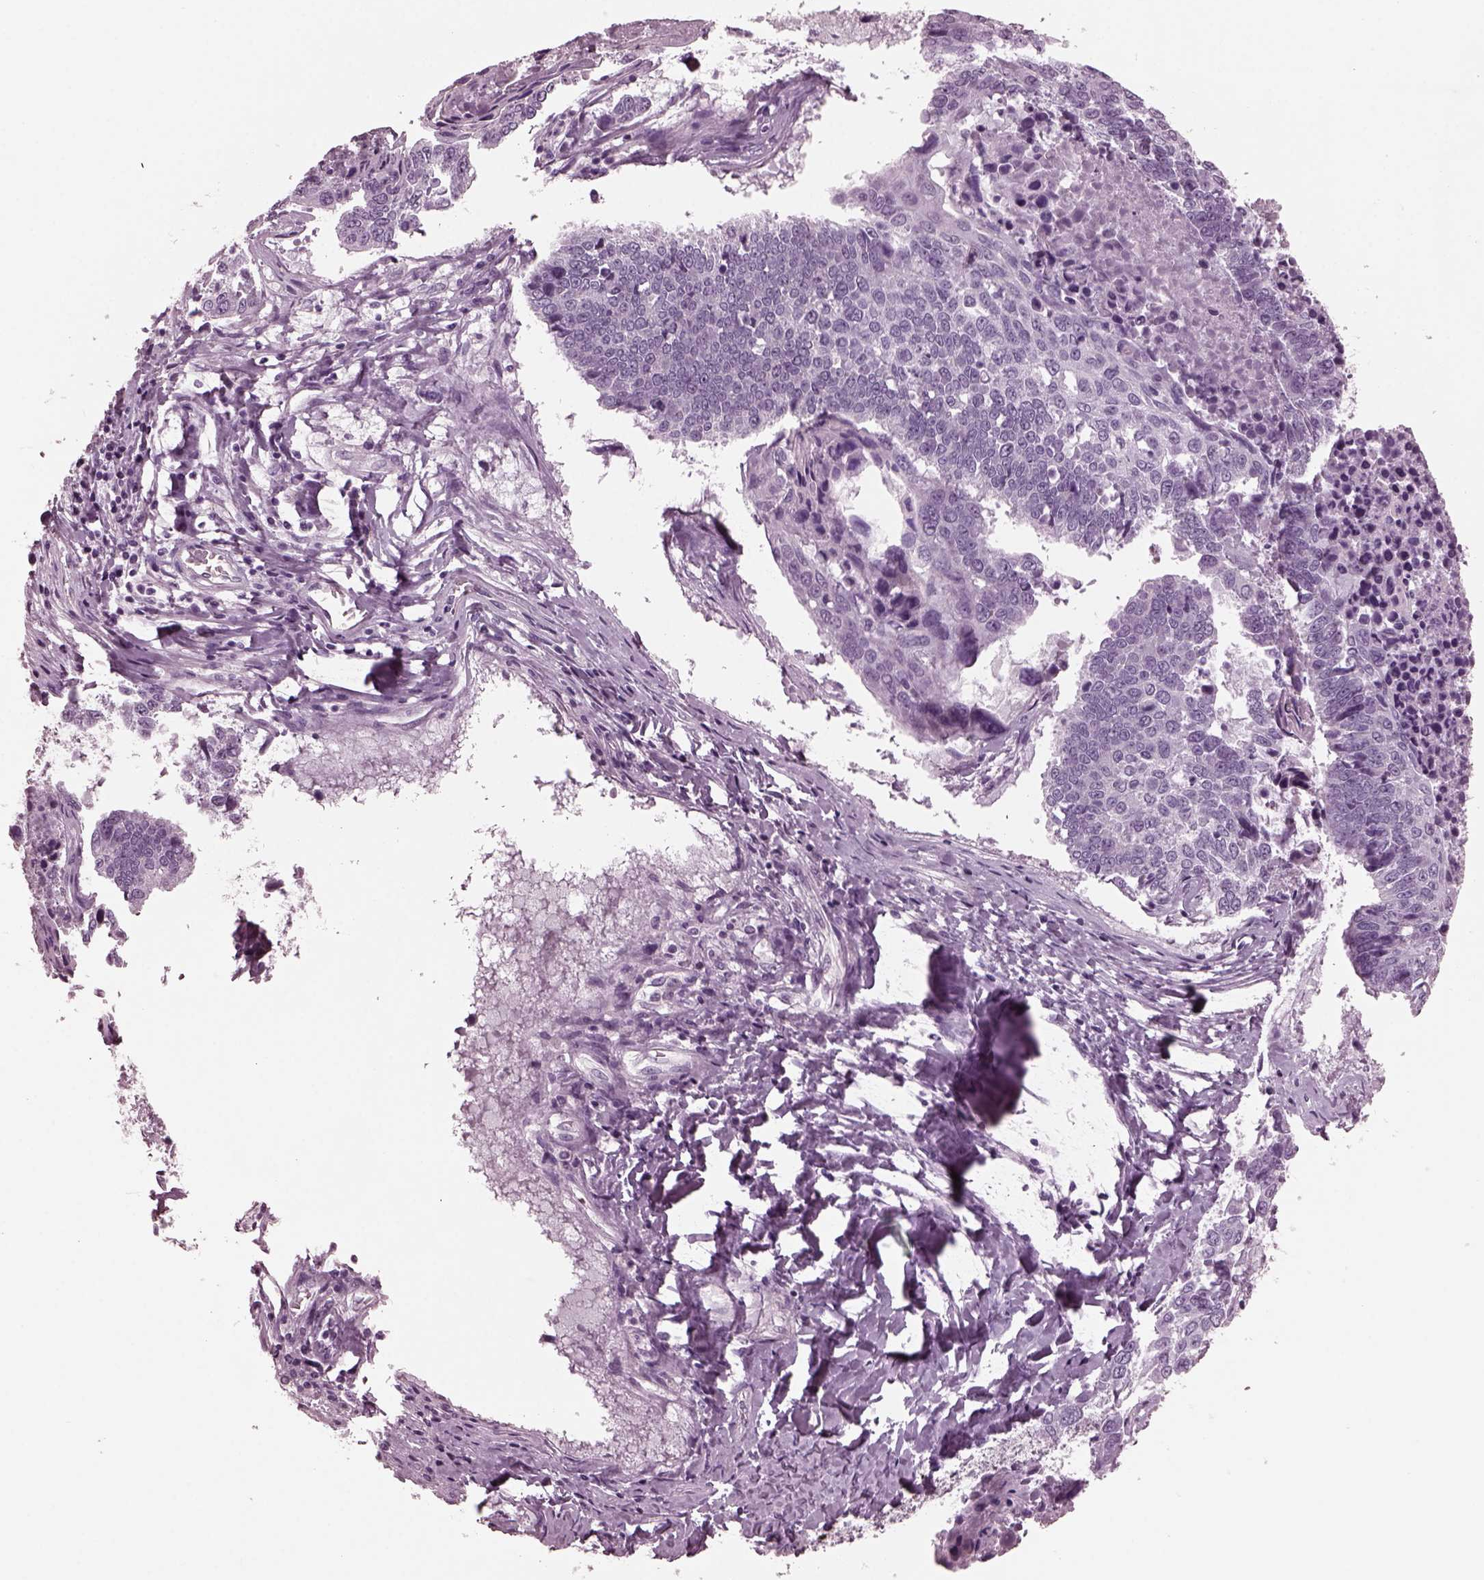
{"staining": {"intensity": "negative", "quantity": "none", "location": "none"}, "tissue": "lung cancer", "cell_type": "Tumor cells", "image_type": "cancer", "snomed": [{"axis": "morphology", "description": "Squamous cell carcinoma, NOS"}, {"axis": "topography", "description": "Lung"}], "caption": "Immunohistochemistry (IHC) photomicrograph of human lung cancer stained for a protein (brown), which exhibits no staining in tumor cells. Brightfield microscopy of IHC stained with DAB (brown) and hematoxylin (blue), captured at high magnification.", "gene": "MIB2", "patient": {"sex": "male", "age": 73}}